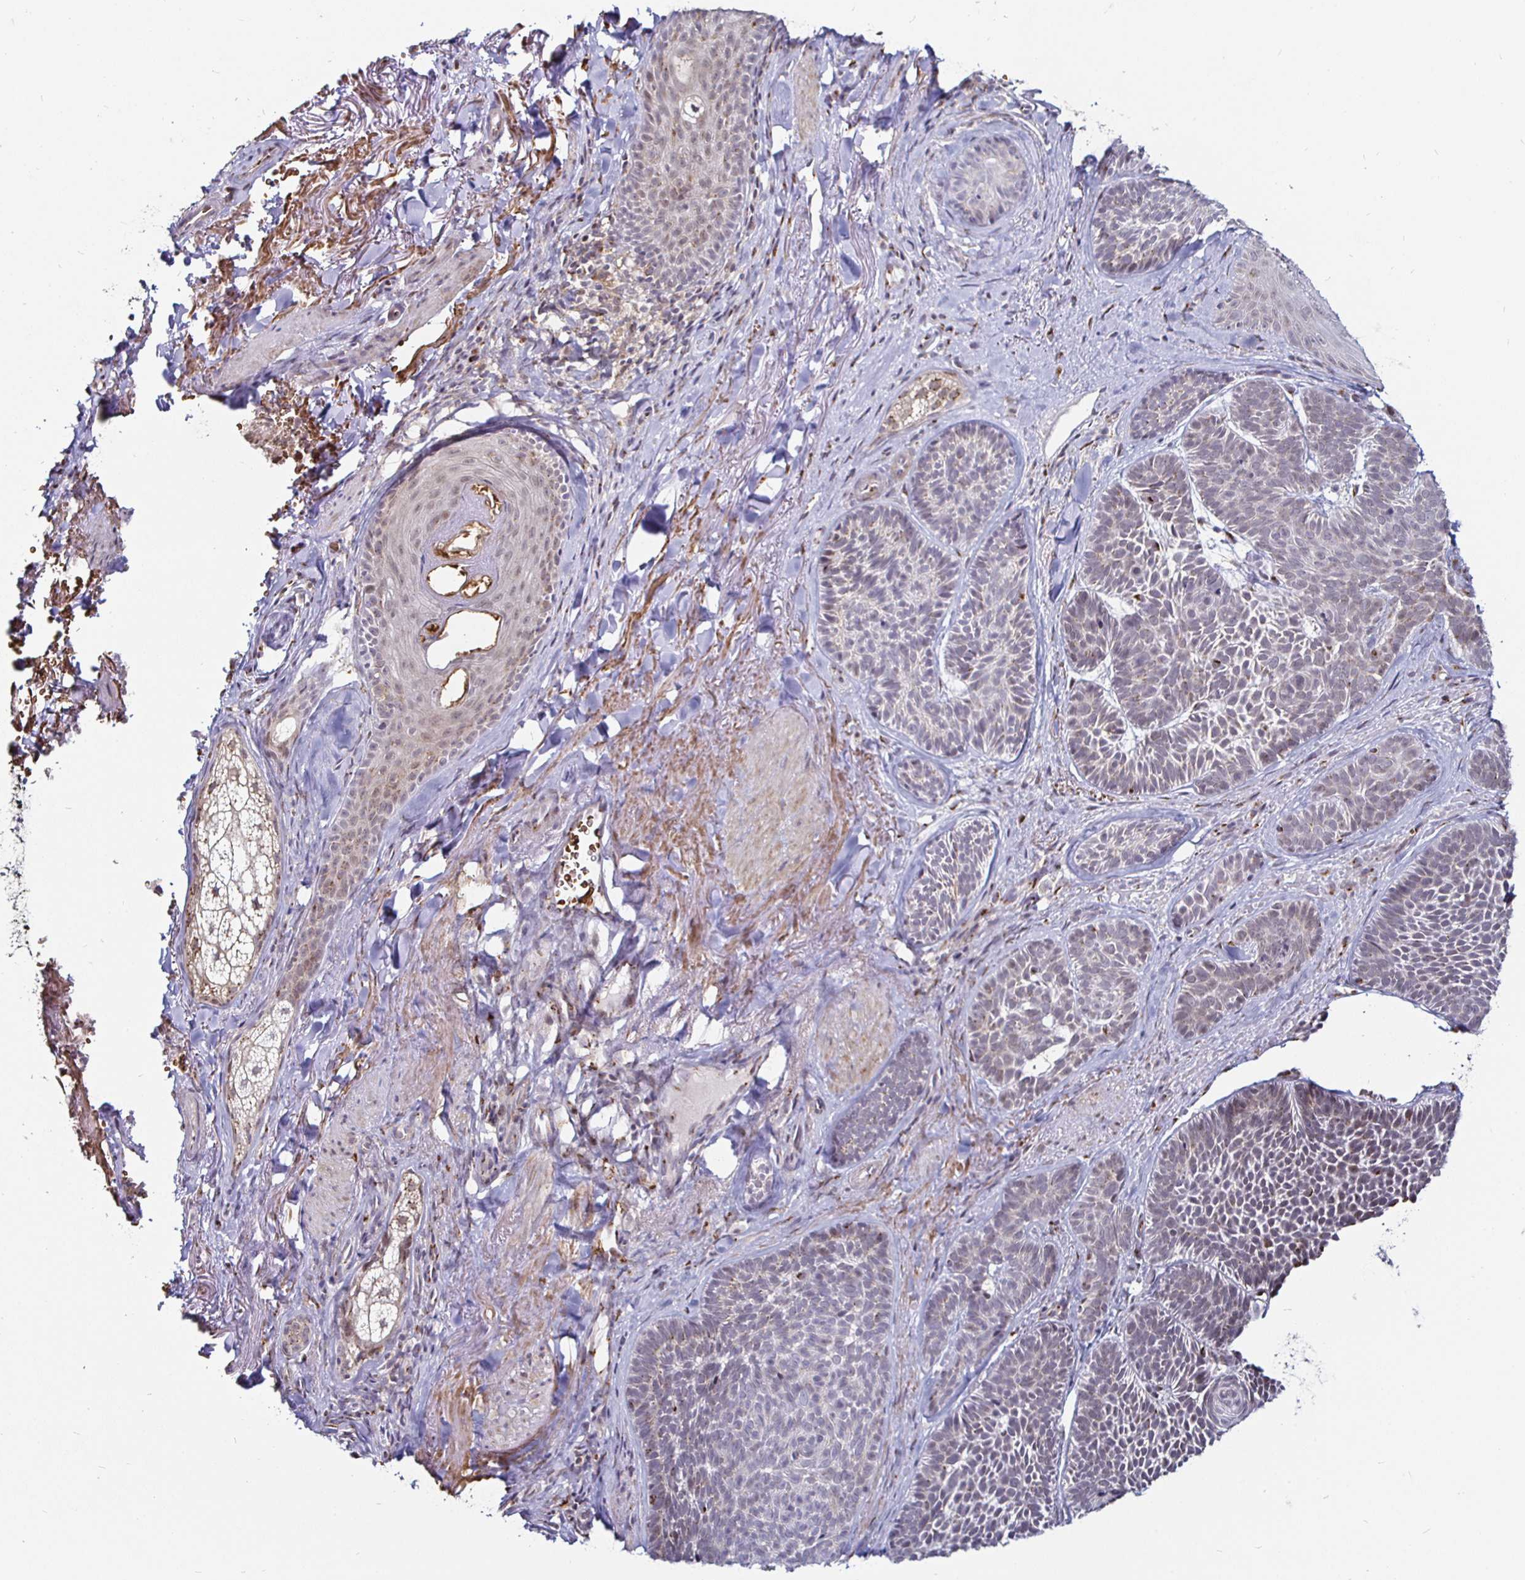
{"staining": {"intensity": "negative", "quantity": "none", "location": "none"}, "tissue": "skin cancer", "cell_type": "Tumor cells", "image_type": "cancer", "snomed": [{"axis": "morphology", "description": "Basal cell carcinoma"}, {"axis": "topography", "description": "Skin"}], "caption": "Tumor cells show no significant expression in skin cancer (basal cell carcinoma).", "gene": "ATG3", "patient": {"sex": "male", "age": 81}}